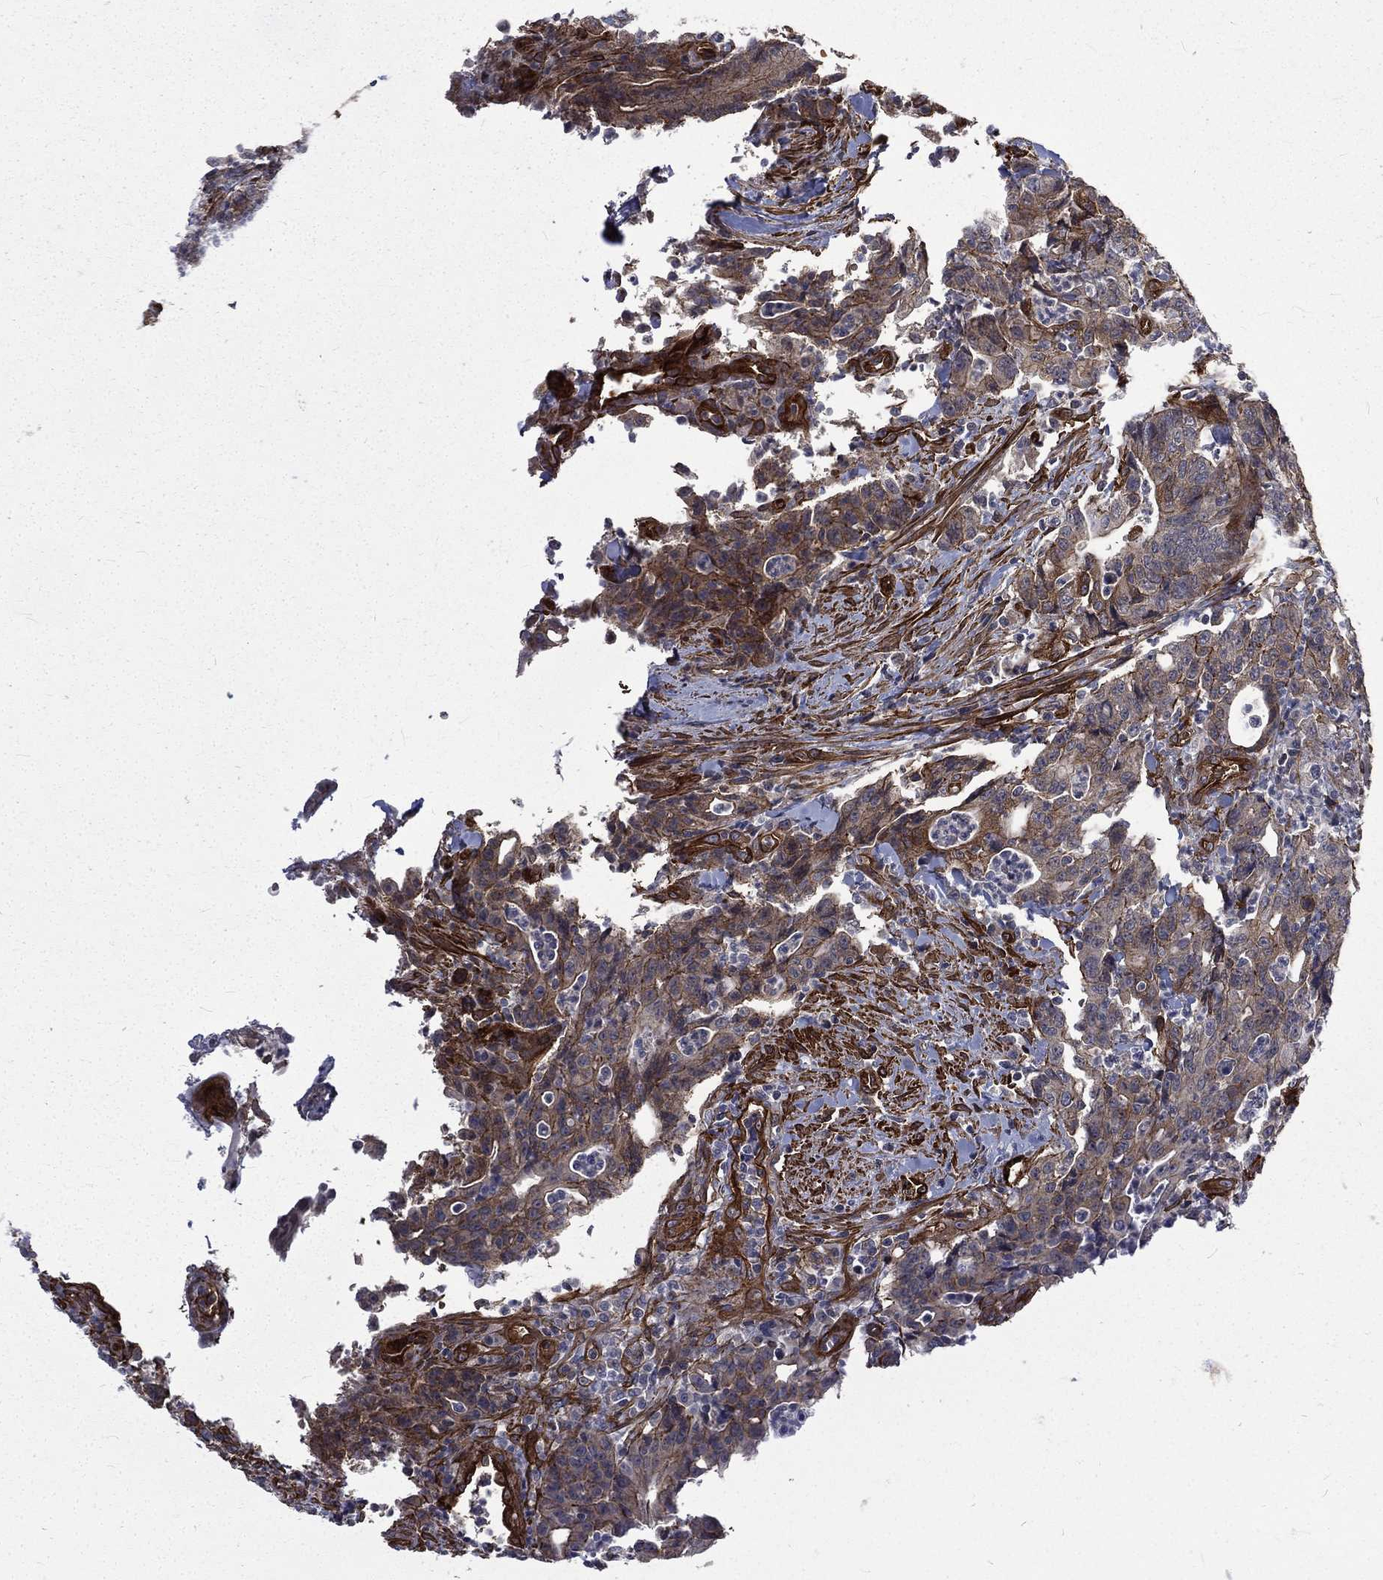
{"staining": {"intensity": "moderate", "quantity": "25%-75%", "location": "cytoplasmic/membranous"}, "tissue": "colorectal cancer", "cell_type": "Tumor cells", "image_type": "cancer", "snomed": [{"axis": "morphology", "description": "Adenocarcinoma, NOS"}, {"axis": "topography", "description": "Colon"}], "caption": "Immunohistochemical staining of human colorectal cancer (adenocarcinoma) demonstrates medium levels of moderate cytoplasmic/membranous expression in approximately 25%-75% of tumor cells.", "gene": "PPFIBP1", "patient": {"sex": "male", "age": 70}}